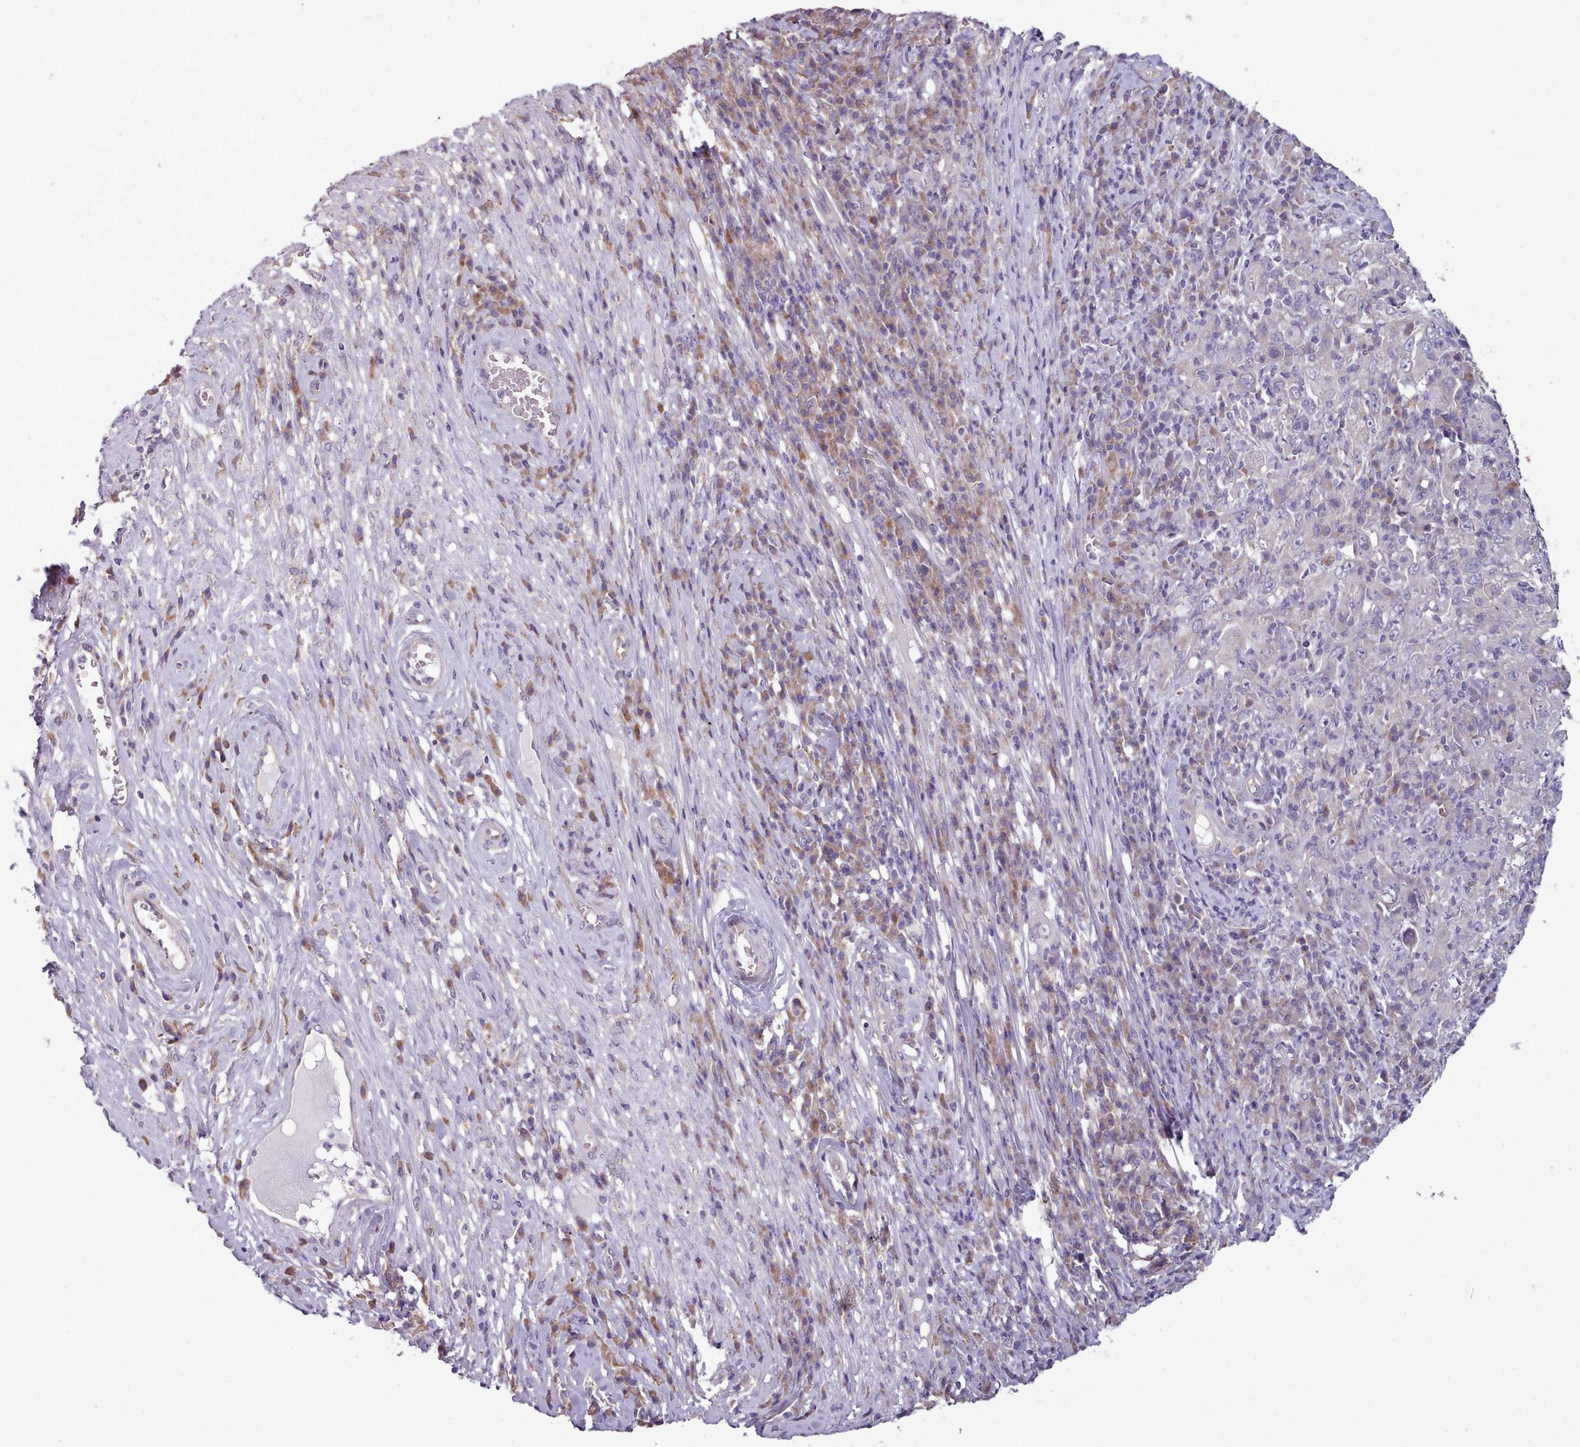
{"staining": {"intensity": "negative", "quantity": "none", "location": "none"}, "tissue": "cervical cancer", "cell_type": "Tumor cells", "image_type": "cancer", "snomed": [{"axis": "morphology", "description": "Squamous cell carcinoma, NOS"}, {"axis": "topography", "description": "Cervix"}], "caption": "IHC micrograph of neoplastic tissue: cervical cancer stained with DAB (3,3'-diaminobenzidine) reveals no significant protein staining in tumor cells.", "gene": "DPF1", "patient": {"sex": "female", "age": 46}}